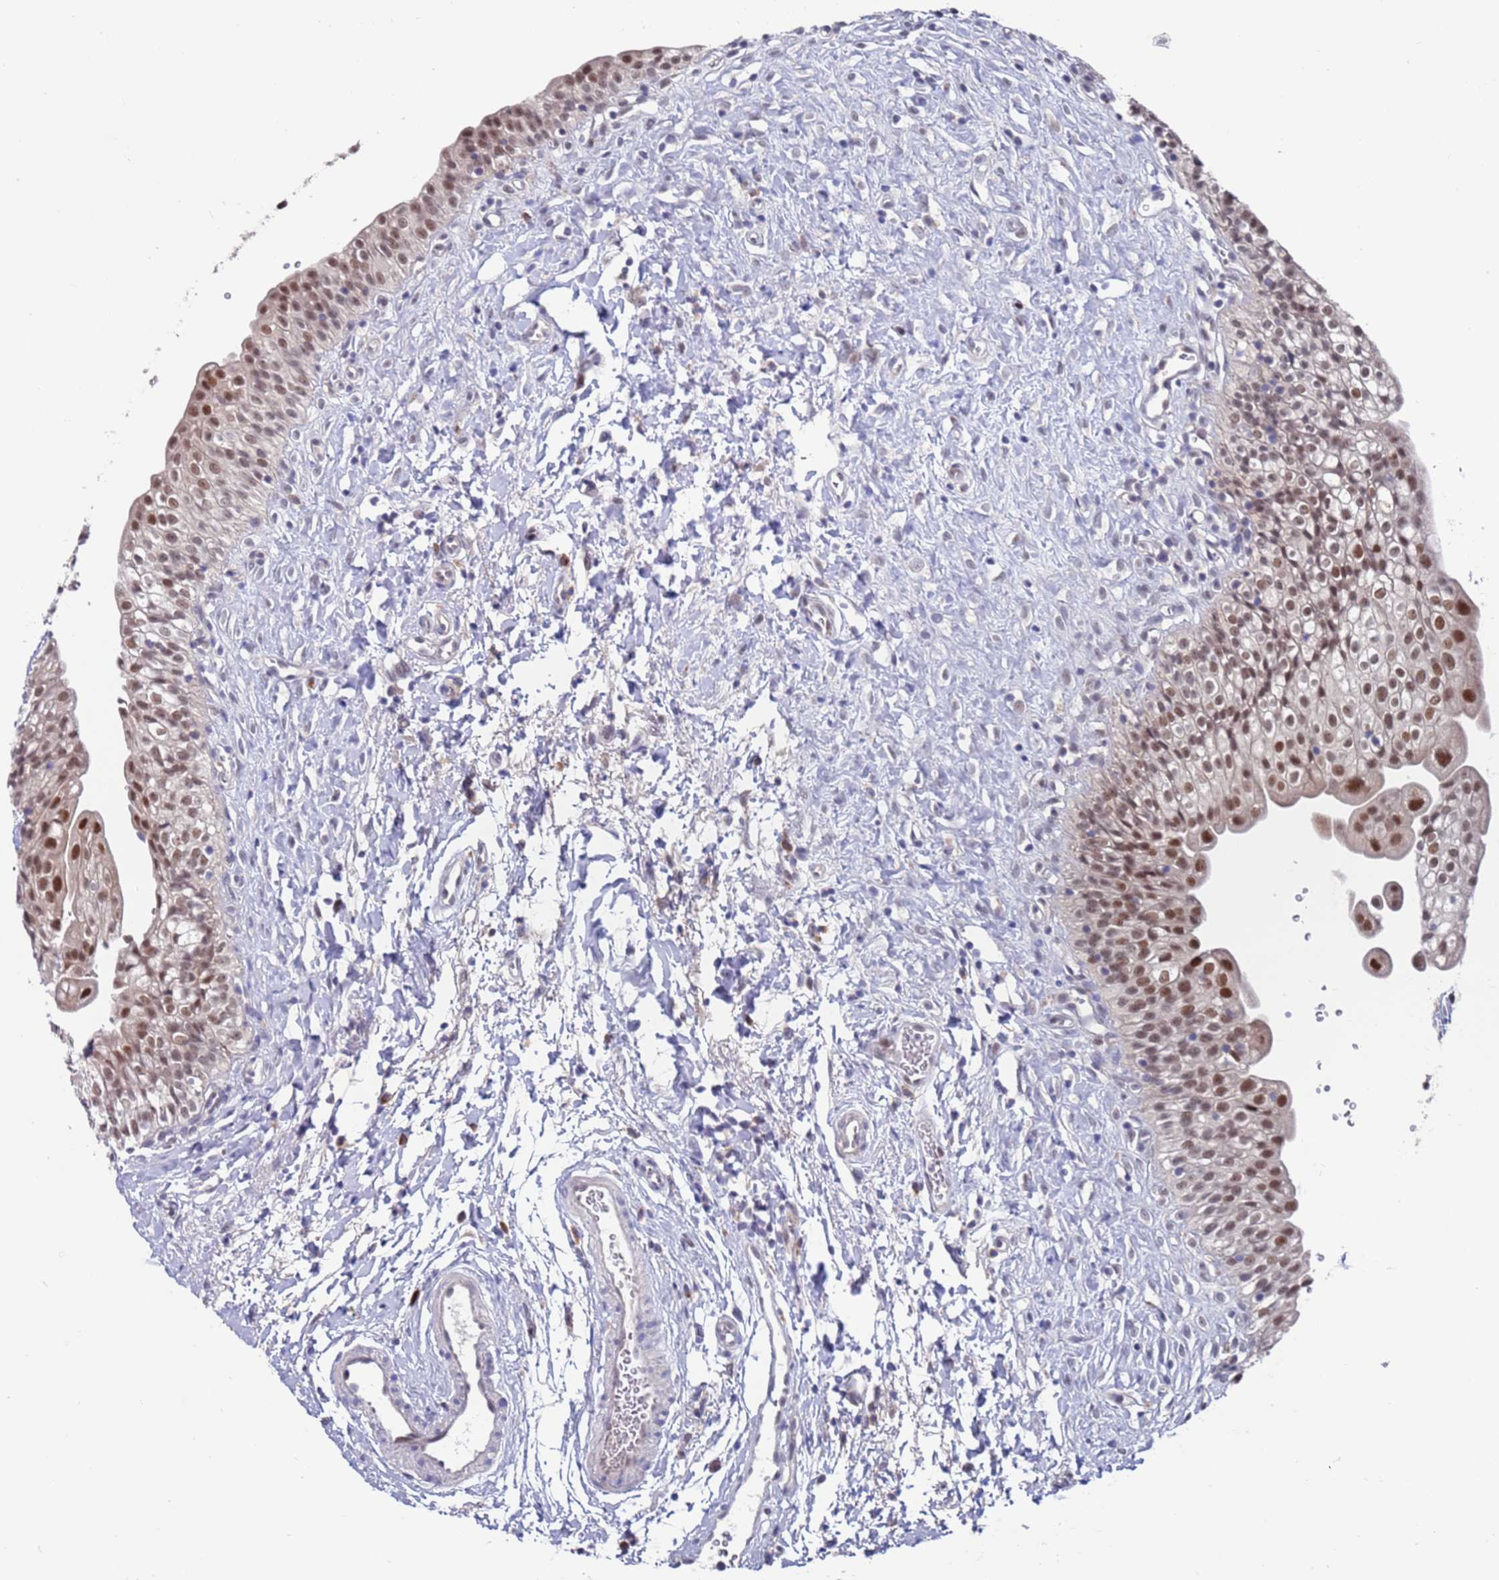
{"staining": {"intensity": "moderate", "quantity": ">75%", "location": "nuclear"}, "tissue": "urinary bladder", "cell_type": "Urothelial cells", "image_type": "normal", "snomed": [{"axis": "morphology", "description": "Normal tissue, NOS"}, {"axis": "topography", "description": "Urinary bladder"}], "caption": "This photomicrograph demonstrates immunohistochemistry (IHC) staining of unremarkable human urinary bladder, with medium moderate nuclear expression in approximately >75% of urothelial cells.", "gene": "FBXO27", "patient": {"sex": "male", "age": 51}}